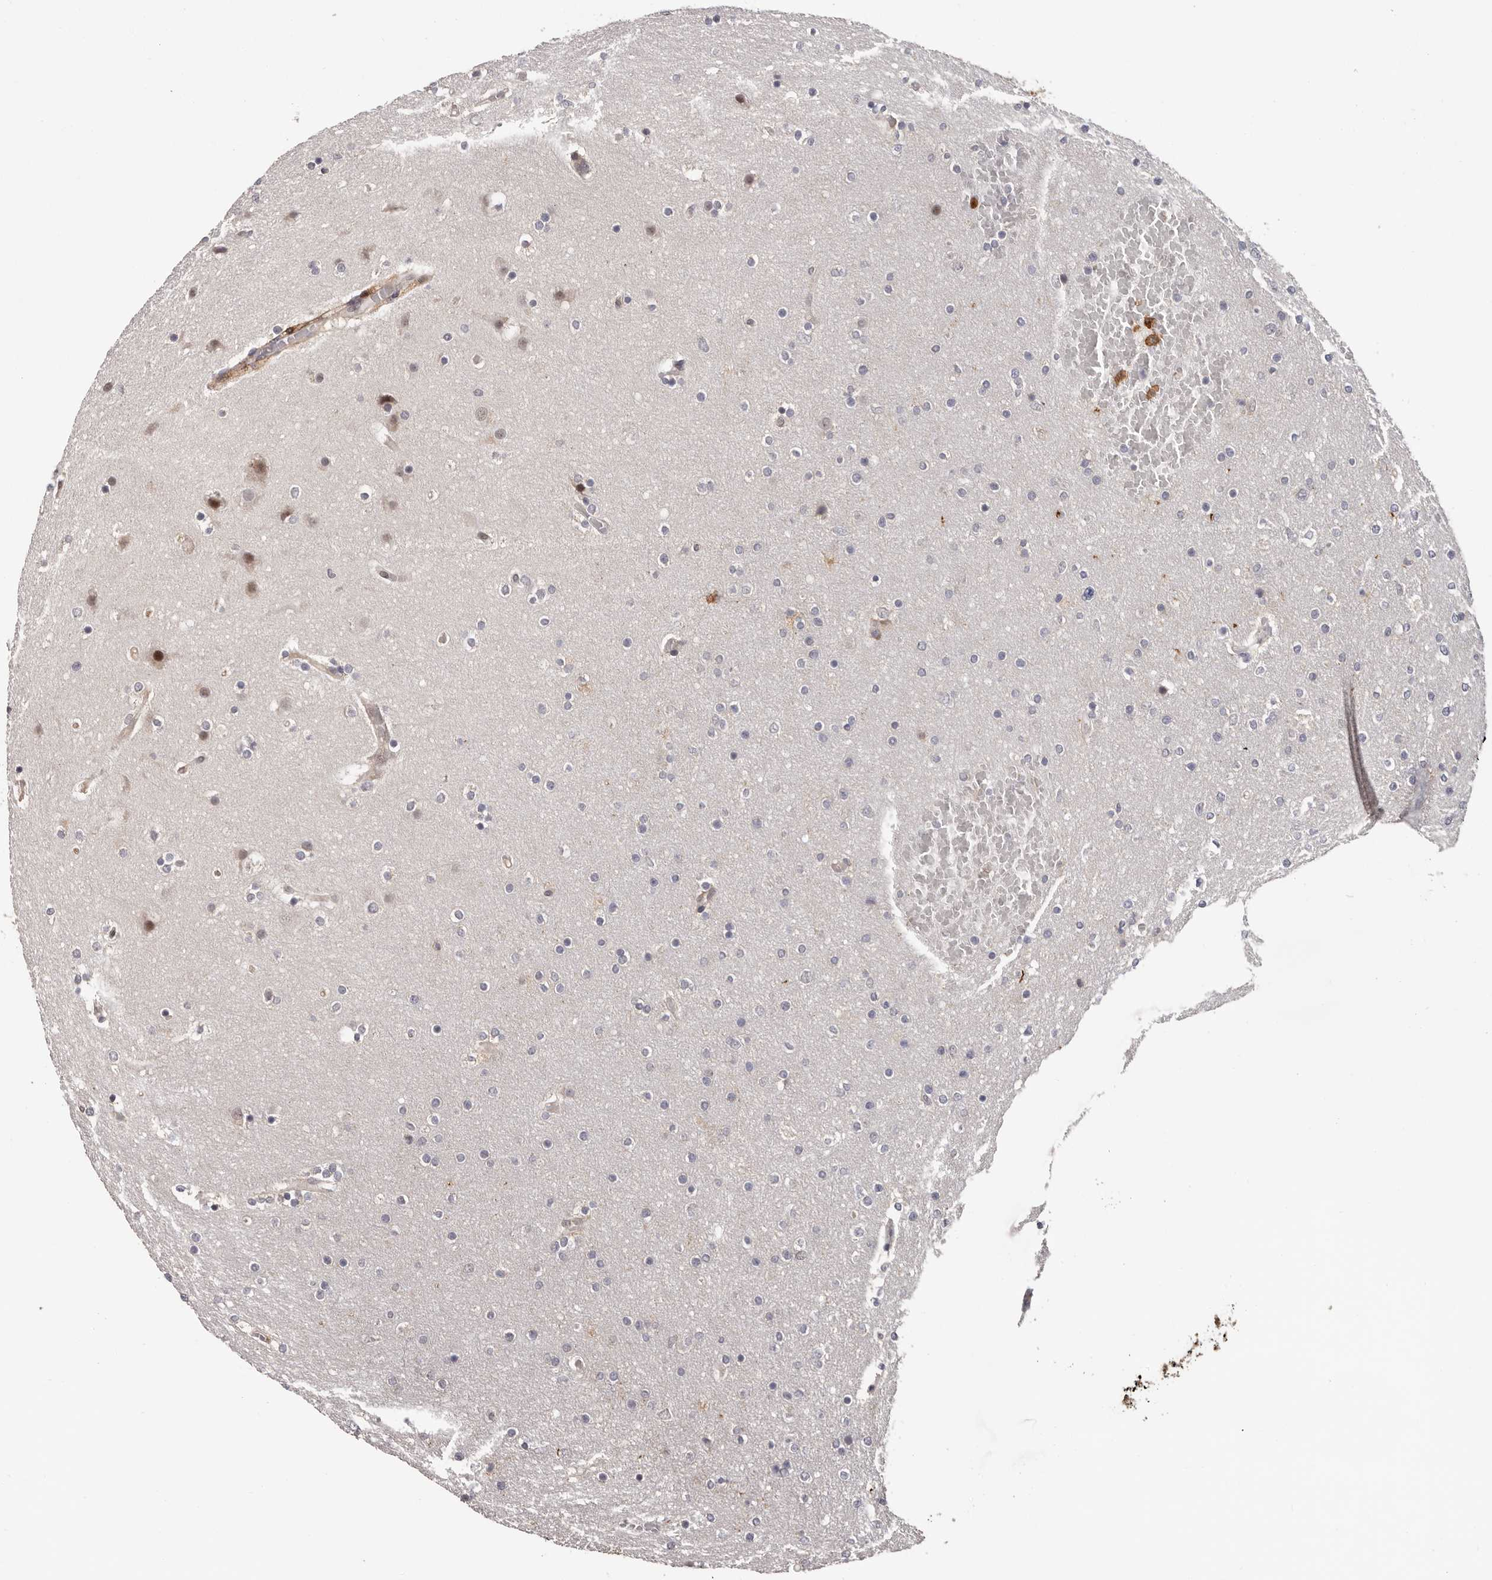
{"staining": {"intensity": "moderate", "quantity": "<25%", "location": "nuclear"}, "tissue": "glioma", "cell_type": "Tumor cells", "image_type": "cancer", "snomed": [{"axis": "morphology", "description": "Glioma, malignant, High grade"}, {"axis": "topography", "description": "Cerebral cortex"}], "caption": "High-power microscopy captured an immunohistochemistry image of malignant glioma (high-grade), revealing moderate nuclear expression in about <25% of tumor cells.", "gene": "PRR12", "patient": {"sex": "female", "age": 36}}